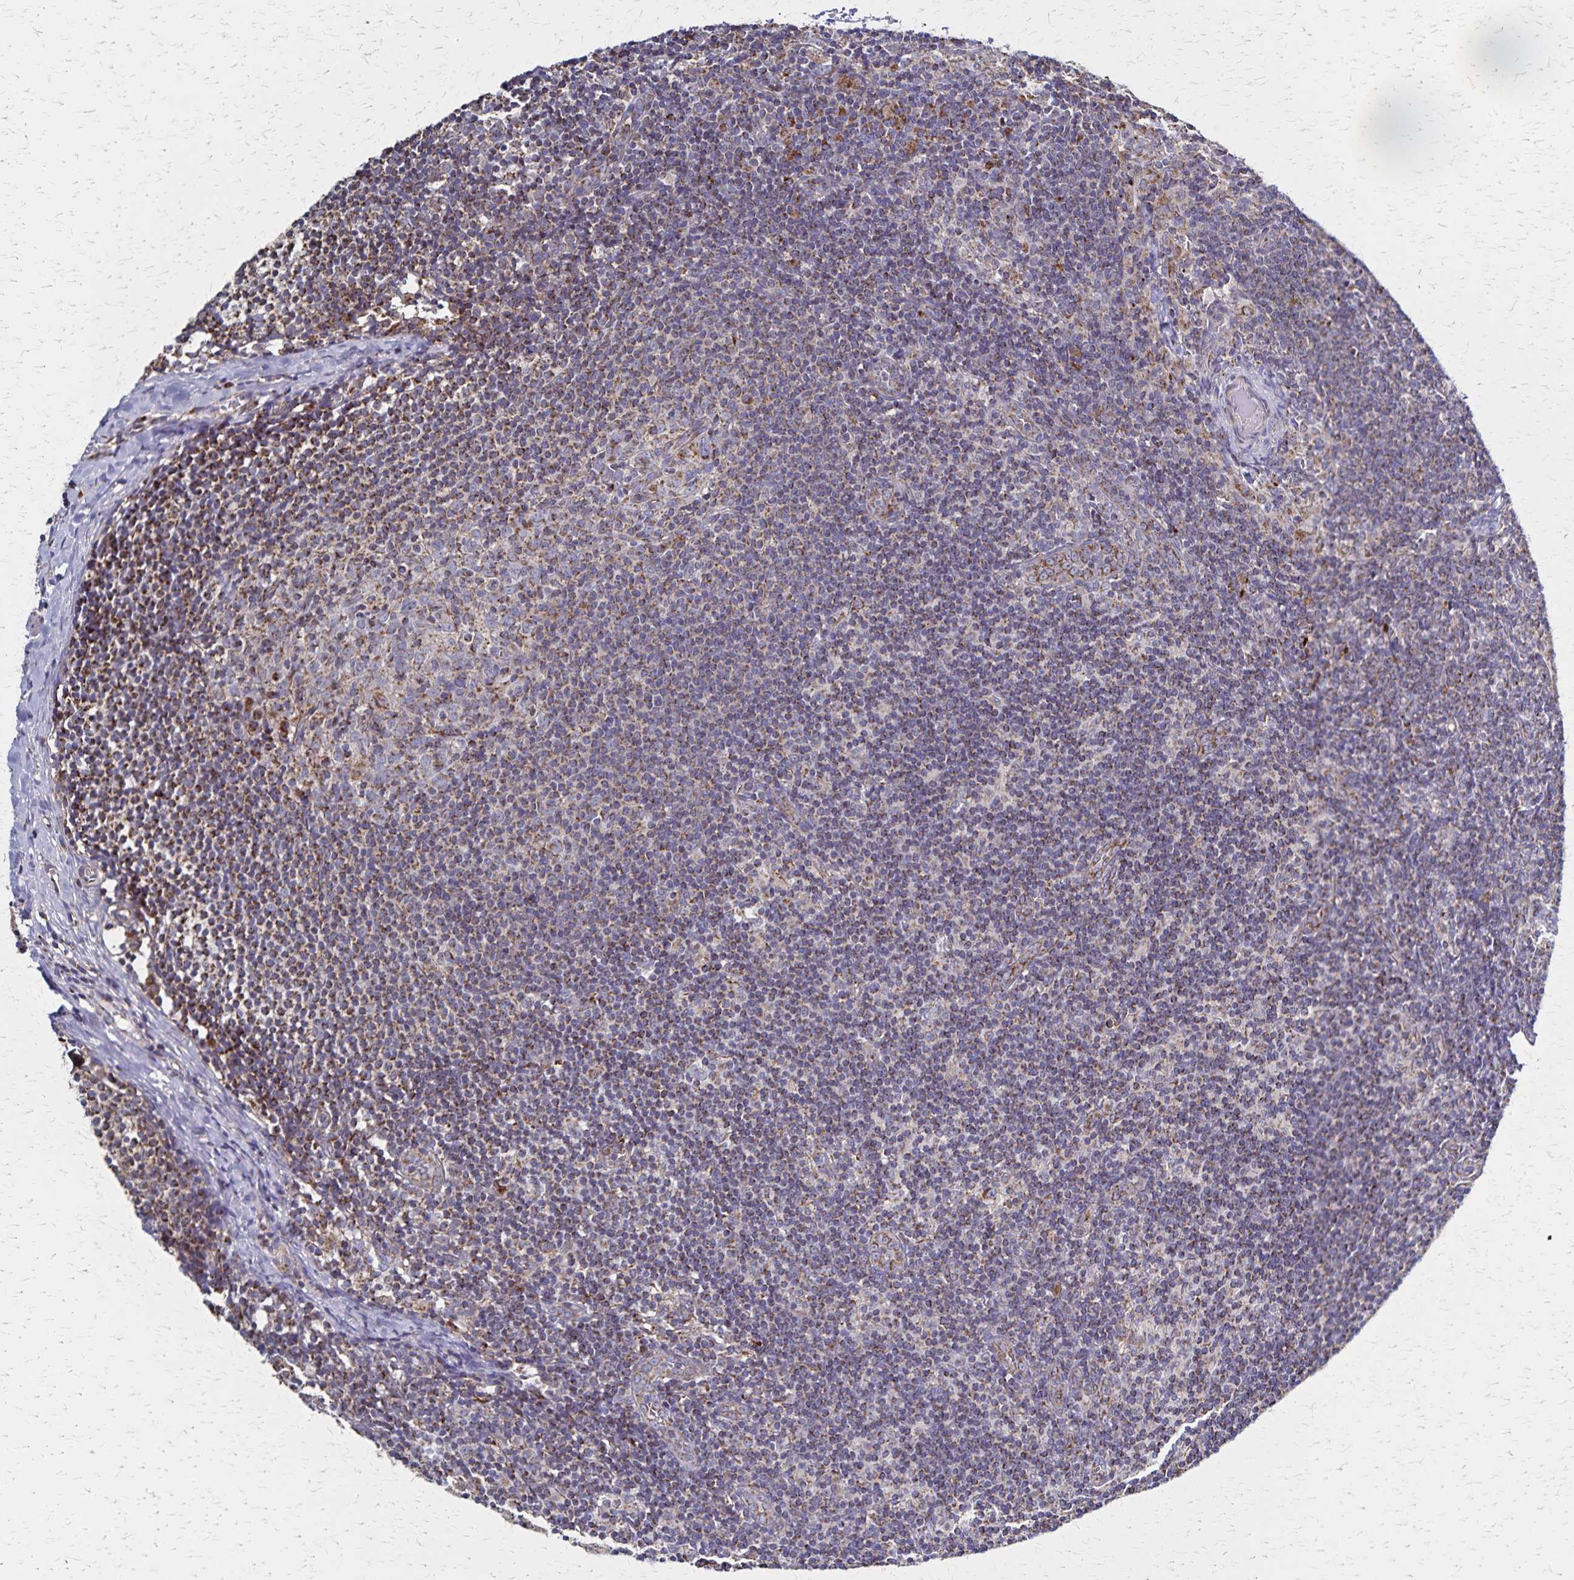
{"staining": {"intensity": "weak", "quantity": "25%-75%", "location": "cytoplasmic/membranous"}, "tissue": "lymph node", "cell_type": "Germinal center cells", "image_type": "normal", "snomed": [{"axis": "morphology", "description": "Normal tissue, NOS"}, {"axis": "topography", "description": "Lymph node"}], "caption": "A histopathology image of lymph node stained for a protein demonstrates weak cytoplasmic/membranous brown staining in germinal center cells. The staining was performed using DAB (3,3'-diaminobenzidine) to visualize the protein expression in brown, while the nuclei were stained in blue with hematoxylin (Magnification: 20x).", "gene": "NFS1", "patient": {"sex": "female", "age": 41}}